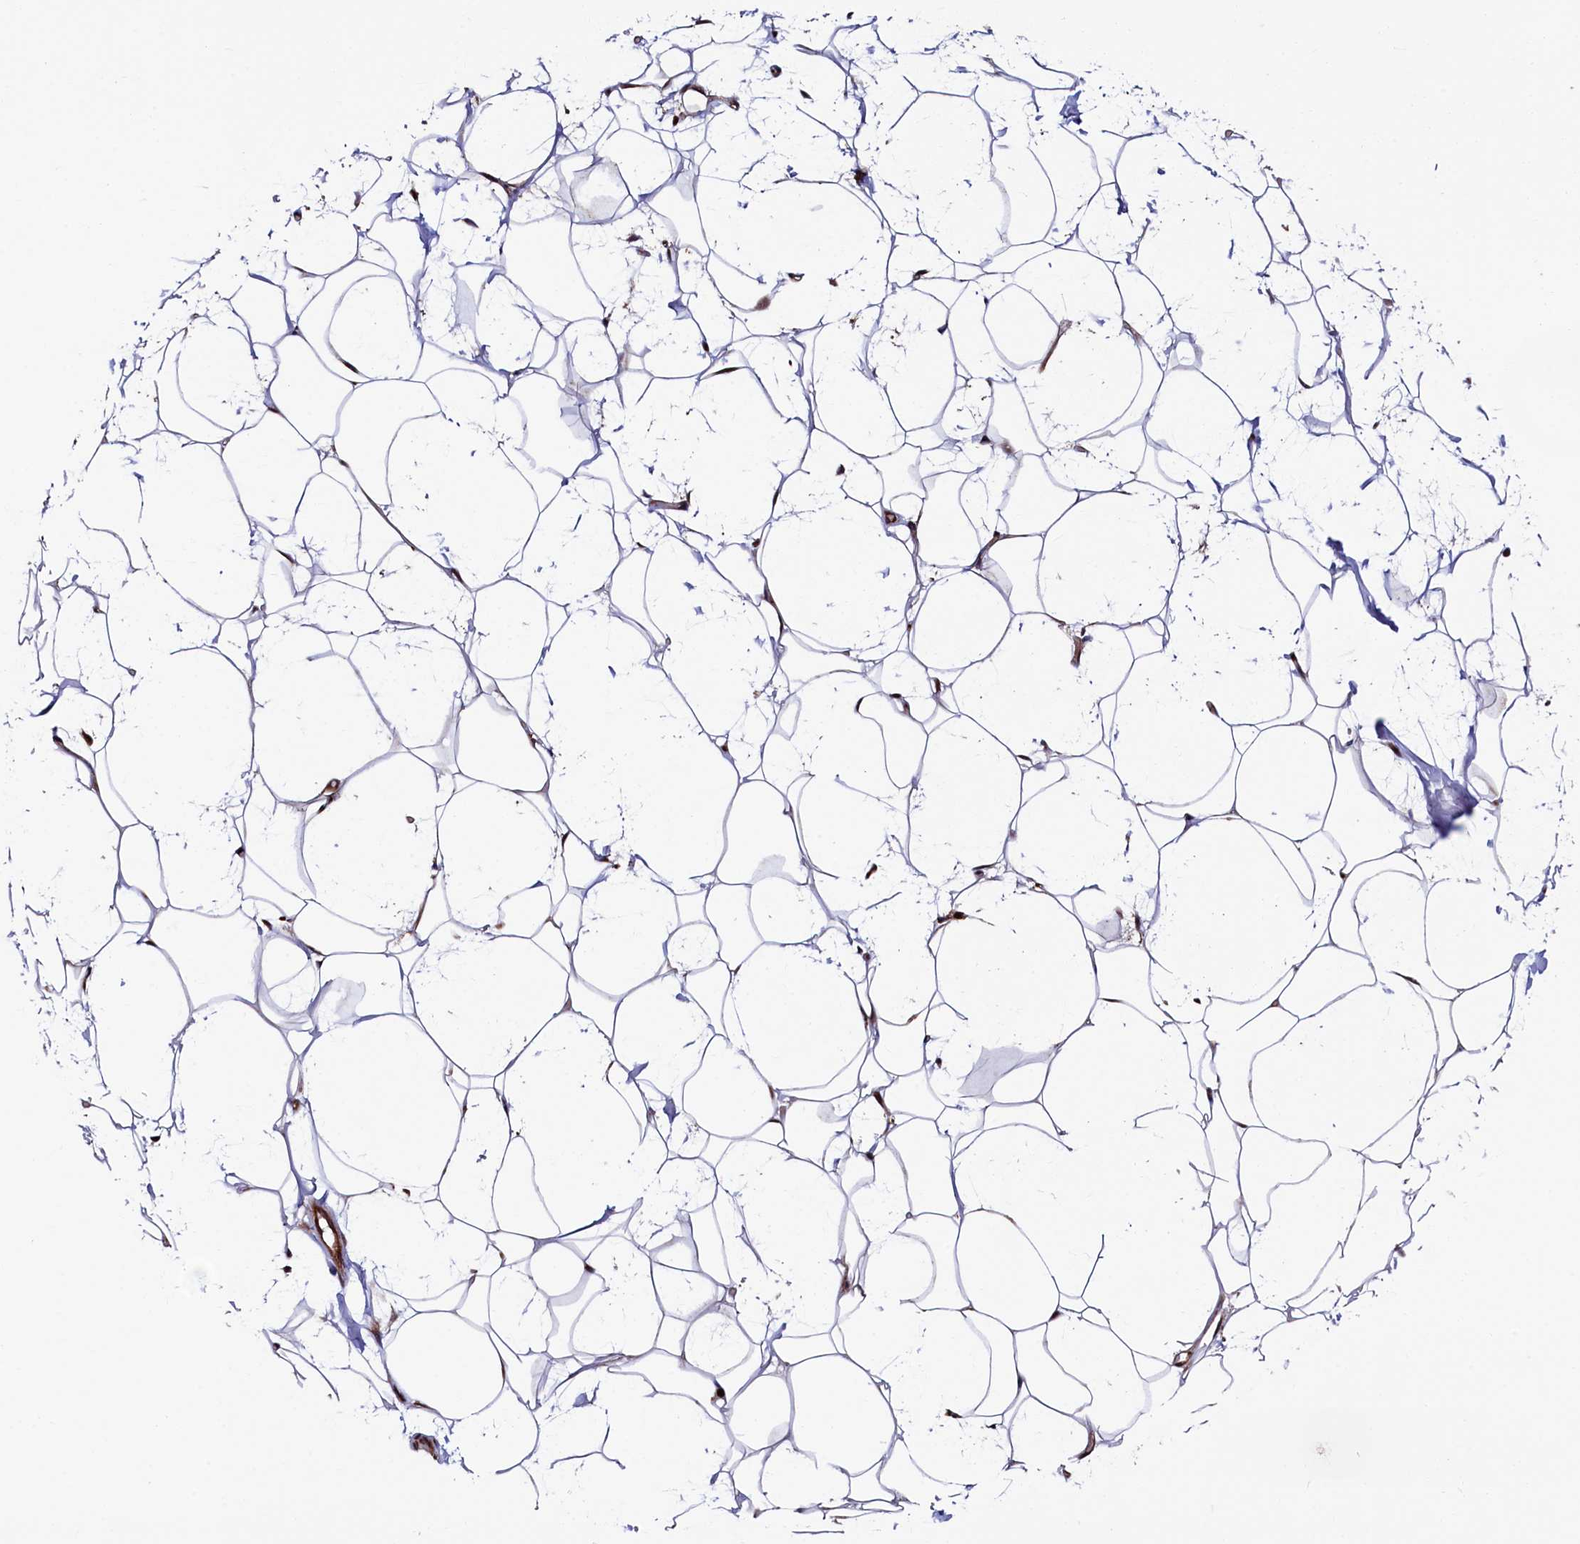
{"staining": {"intensity": "negative", "quantity": "none", "location": "none"}, "tissue": "adipose tissue", "cell_type": "Adipocytes", "image_type": "normal", "snomed": [{"axis": "morphology", "description": "Normal tissue, NOS"}, {"axis": "topography", "description": "Breast"}], "caption": "This is an immunohistochemistry image of normal adipose tissue. There is no positivity in adipocytes.", "gene": "PIK3C3", "patient": {"sex": "female", "age": 26}}